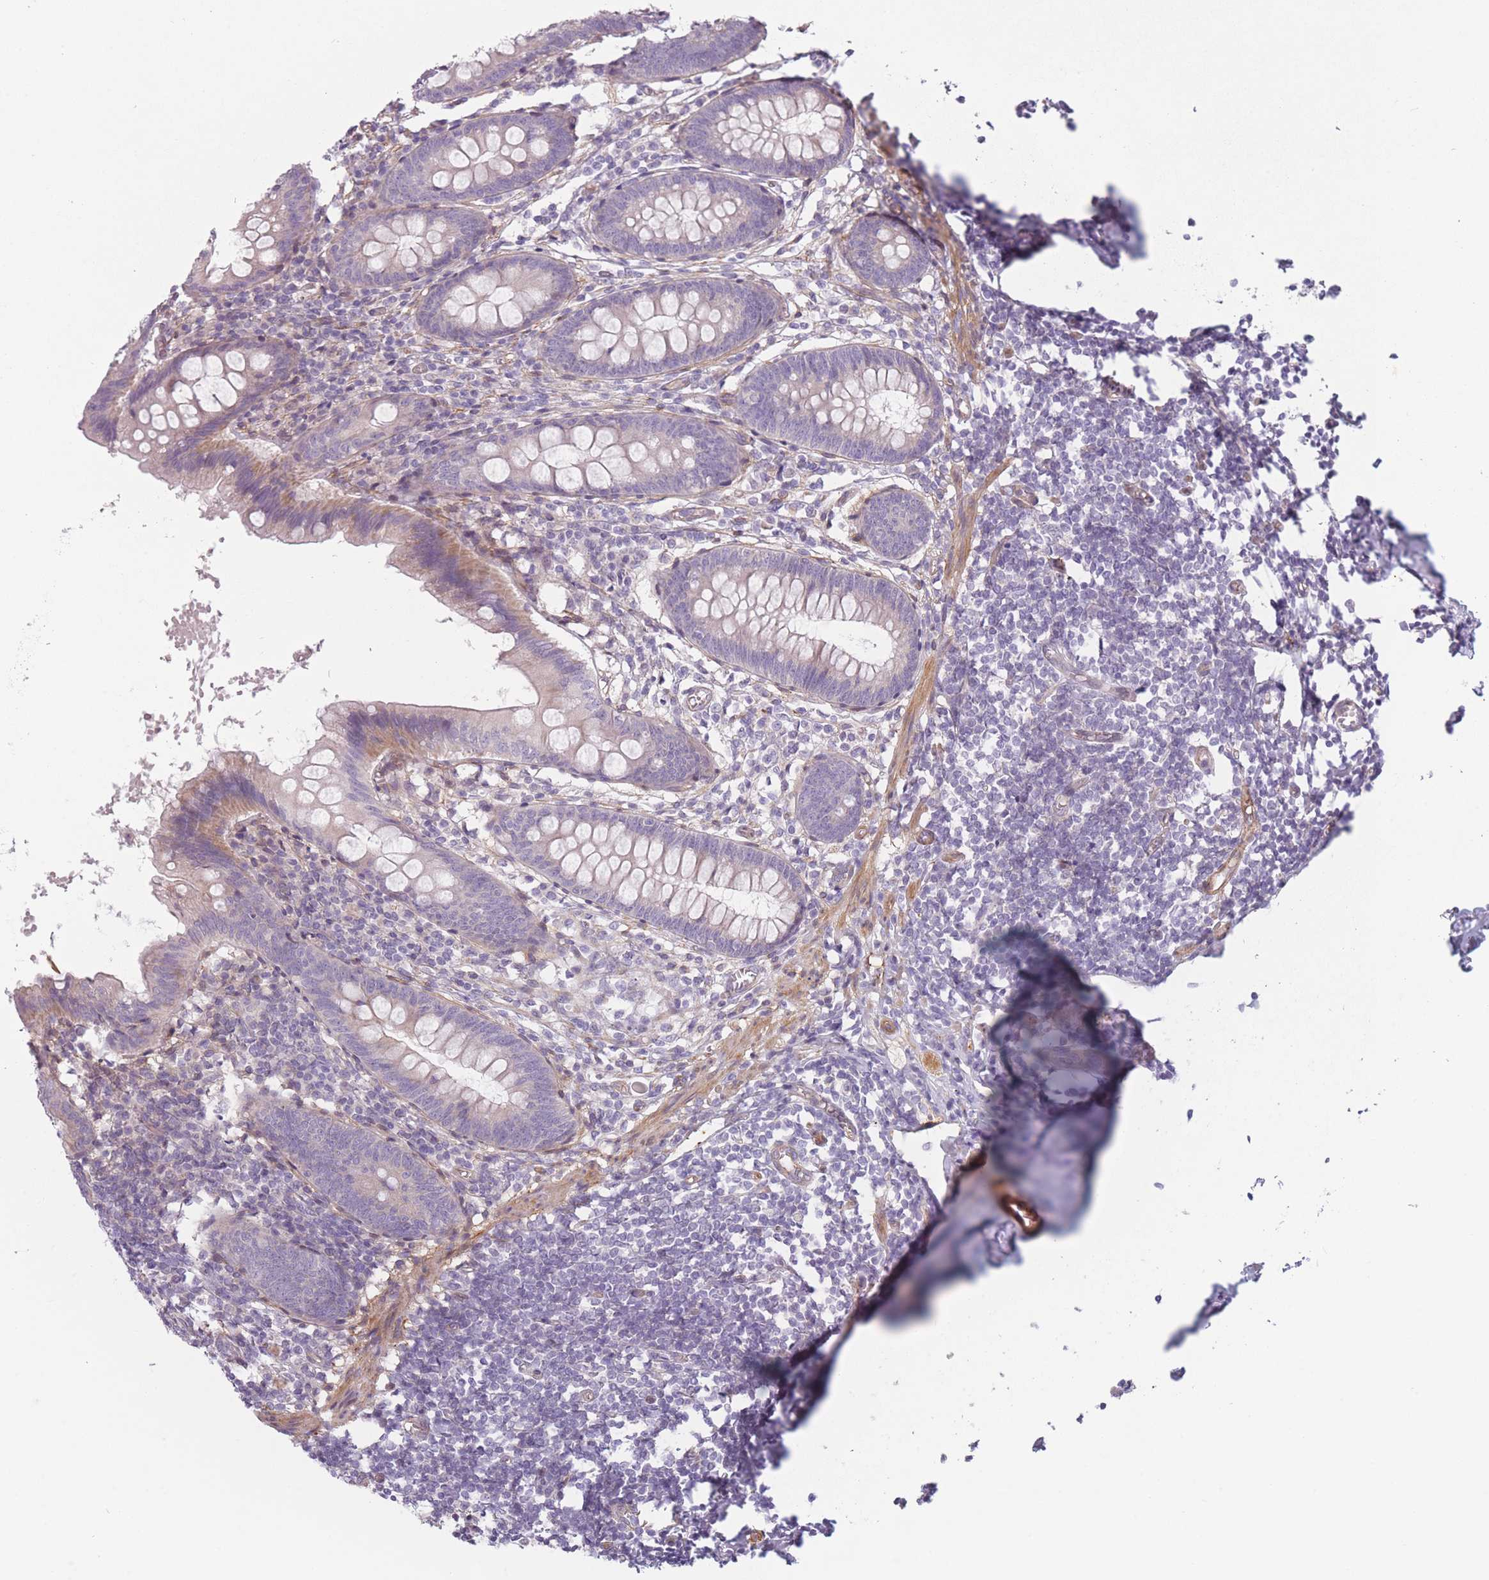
{"staining": {"intensity": "weak", "quantity": "25%-75%", "location": "cytoplasmic/membranous"}, "tissue": "appendix", "cell_type": "Glandular cells", "image_type": "normal", "snomed": [{"axis": "morphology", "description": "Normal tissue, NOS"}, {"axis": "topography", "description": "Appendix"}], "caption": "Approximately 25%-75% of glandular cells in benign appendix exhibit weak cytoplasmic/membranous protein positivity as visualized by brown immunohistochemical staining.", "gene": "SLC7A6", "patient": {"sex": "female", "age": 51}}